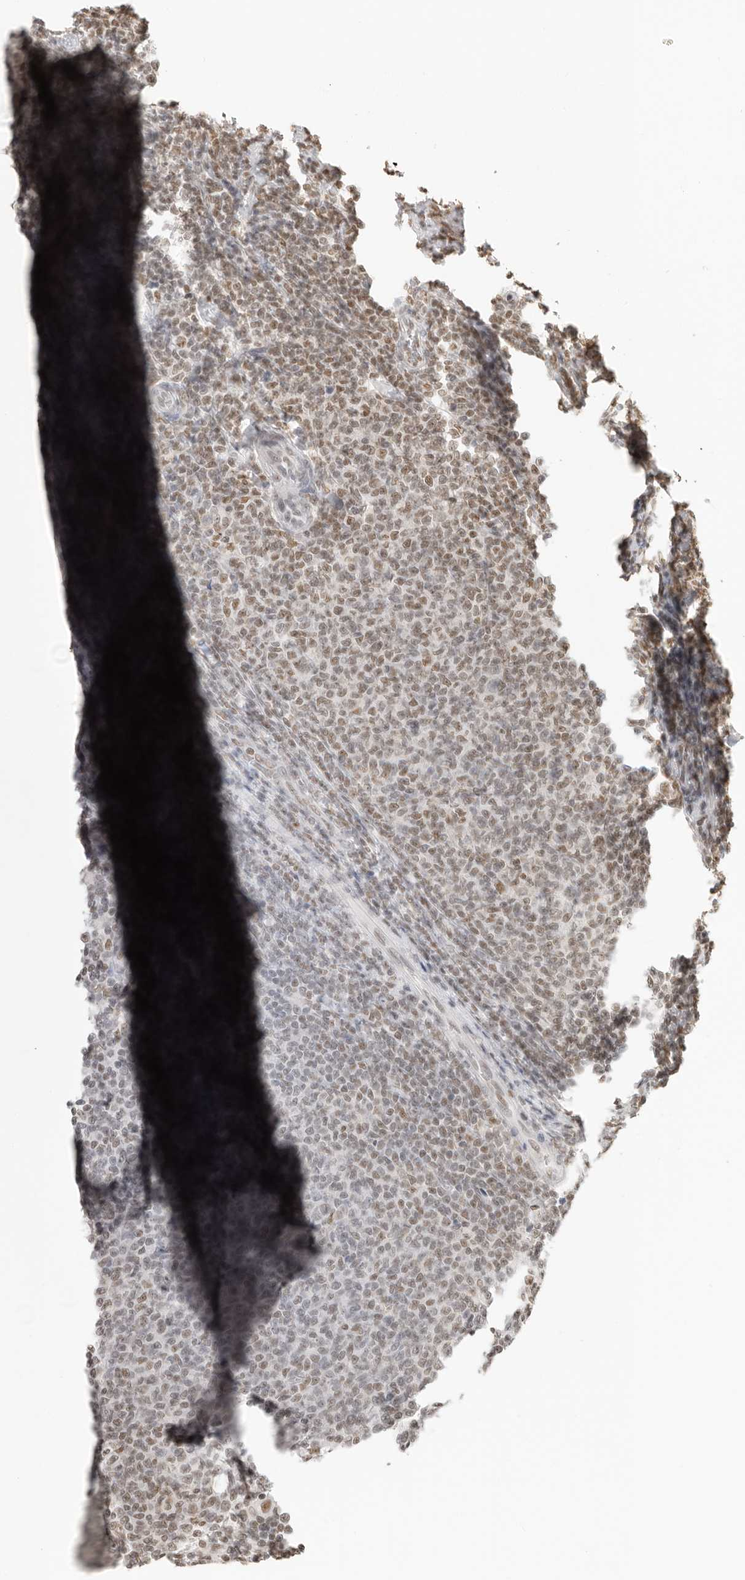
{"staining": {"intensity": "weak", "quantity": ">75%", "location": "nuclear"}, "tissue": "lymphoma", "cell_type": "Tumor cells", "image_type": "cancer", "snomed": [{"axis": "morphology", "description": "Malignant lymphoma, non-Hodgkin's type, Low grade"}, {"axis": "topography", "description": "Lymph node"}], "caption": "A histopathology image of low-grade malignant lymphoma, non-Hodgkin's type stained for a protein shows weak nuclear brown staining in tumor cells.", "gene": "RPA2", "patient": {"sex": "male", "age": 66}}